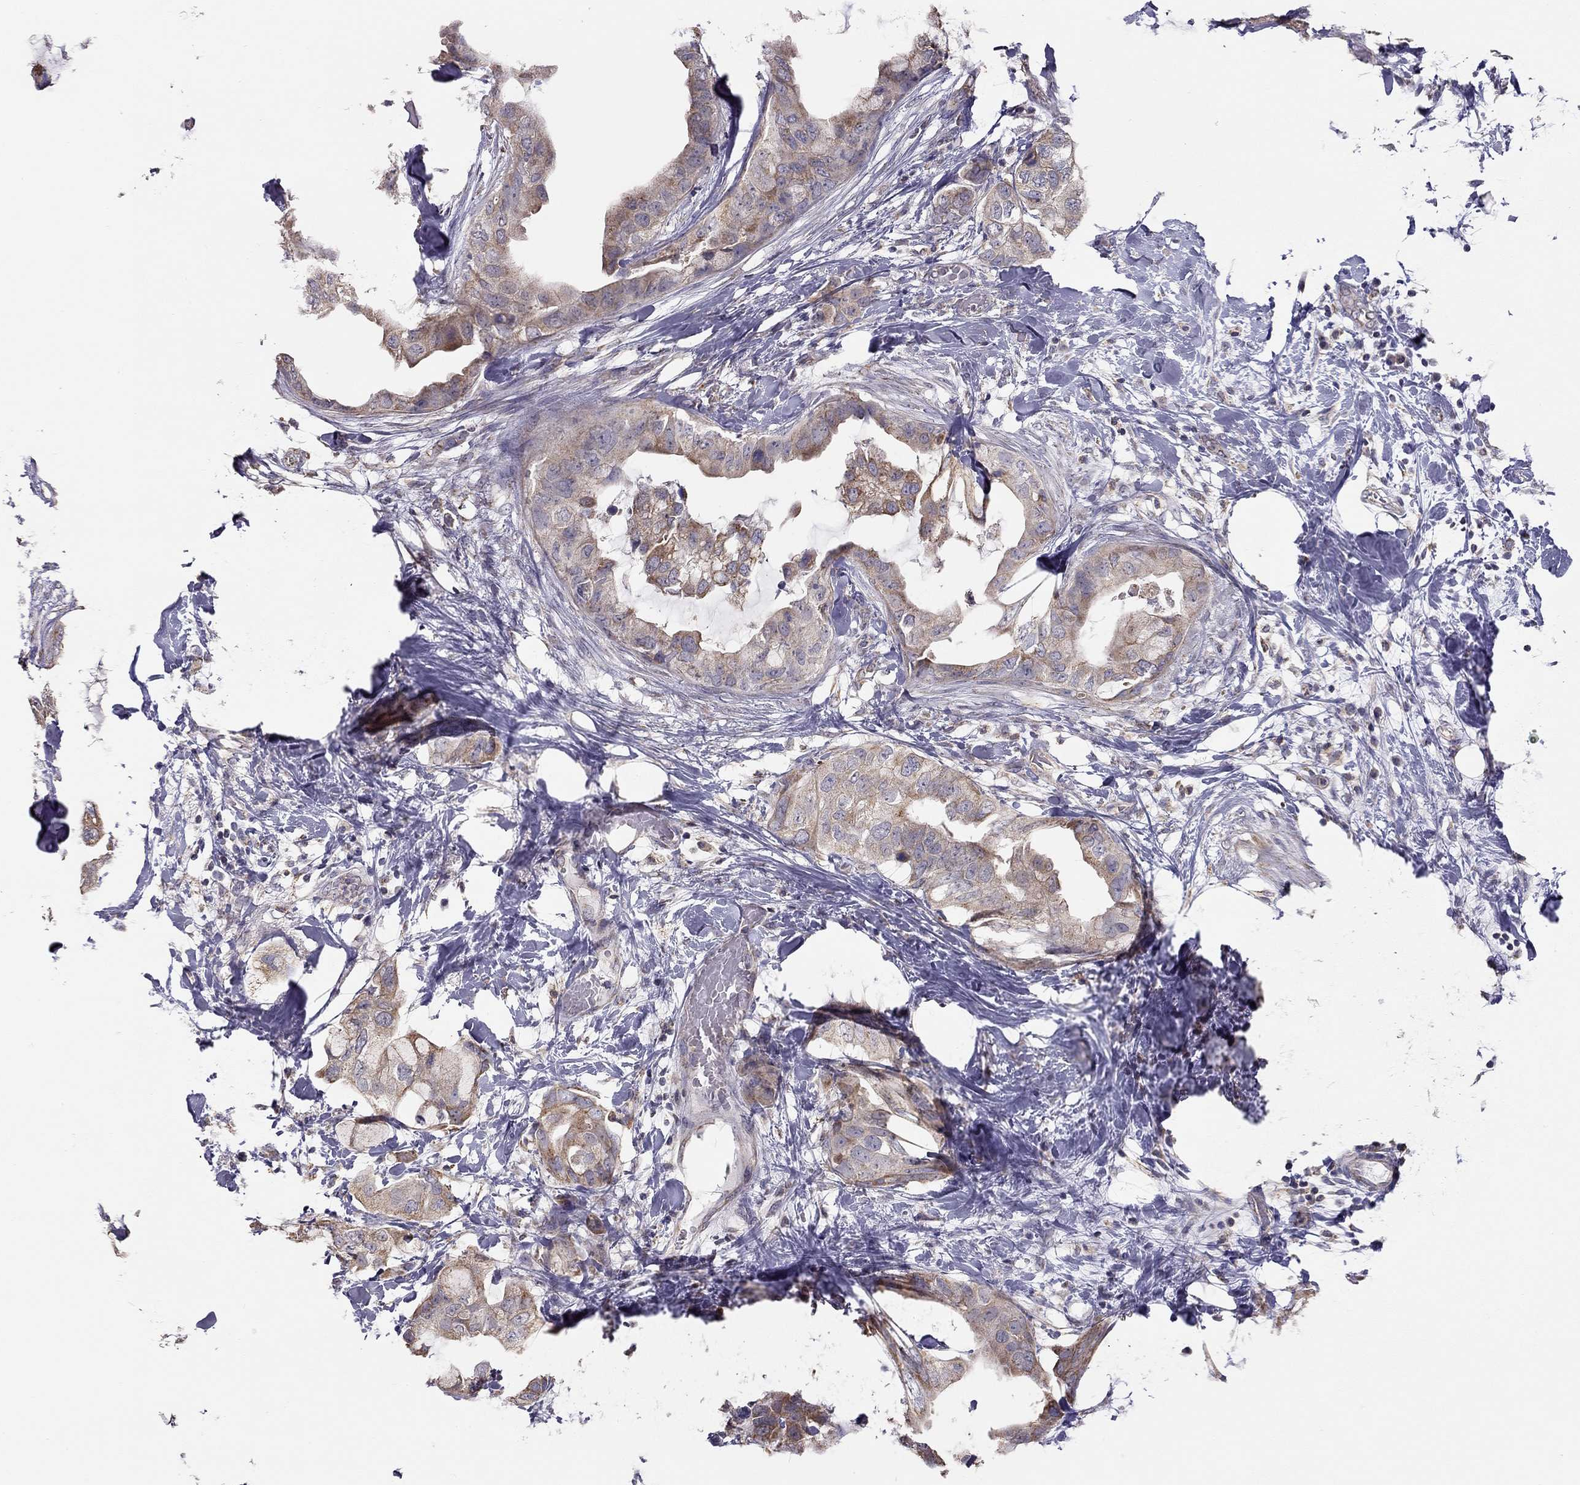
{"staining": {"intensity": "moderate", "quantity": ">75%", "location": "cytoplasmic/membranous"}, "tissue": "breast cancer", "cell_type": "Tumor cells", "image_type": "cancer", "snomed": [{"axis": "morphology", "description": "Normal tissue, NOS"}, {"axis": "morphology", "description": "Duct carcinoma"}, {"axis": "topography", "description": "Breast"}], "caption": "This micrograph reveals immunohistochemistry staining of human invasive ductal carcinoma (breast), with medium moderate cytoplasmic/membranous staining in about >75% of tumor cells.", "gene": "LRIT3", "patient": {"sex": "female", "age": 40}}